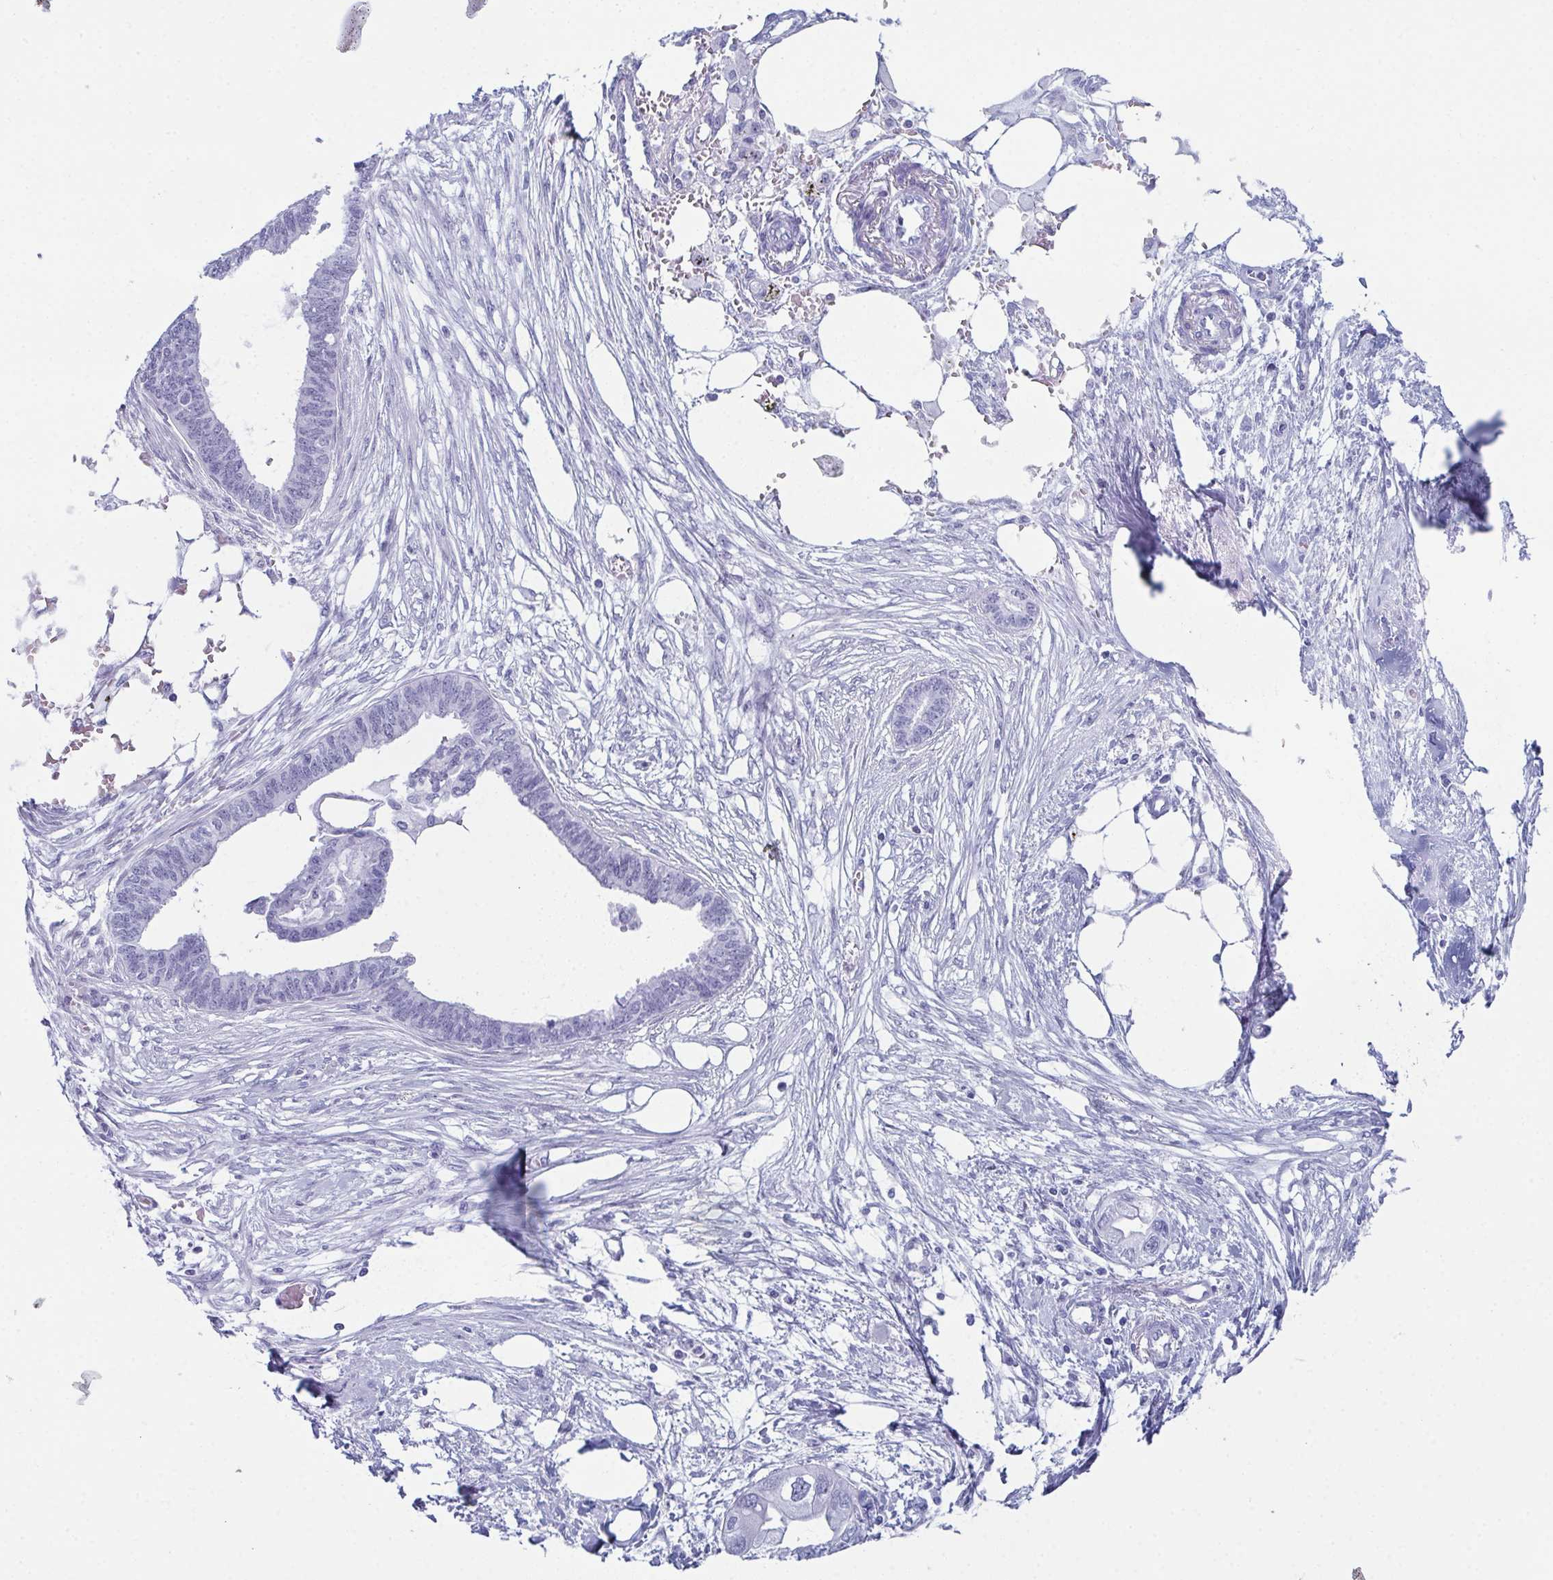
{"staining": {"intensity": "negative", "quantity": "none", "location": "none"}, "tissue": "endometrial cancer", "cell_type": "Tumor cells", "image_type": "cancer", "snomed": [{"axis": "morphology", "description": "Adenocarcinoma, NOS"}, {"axis": "morphology", "description": "Adenocarcinoma, metastatic, NOS"}, {"axis": "topography", "description": "Adipose tissue"}, {"axis": "topography", "description": "Endometrium"}], "caption": "Protein analysis of endometrial cancer shows no significant staining in tumor cells.", "gene": "ENKUR", "patient": {"sex": "female", "age": 67}}